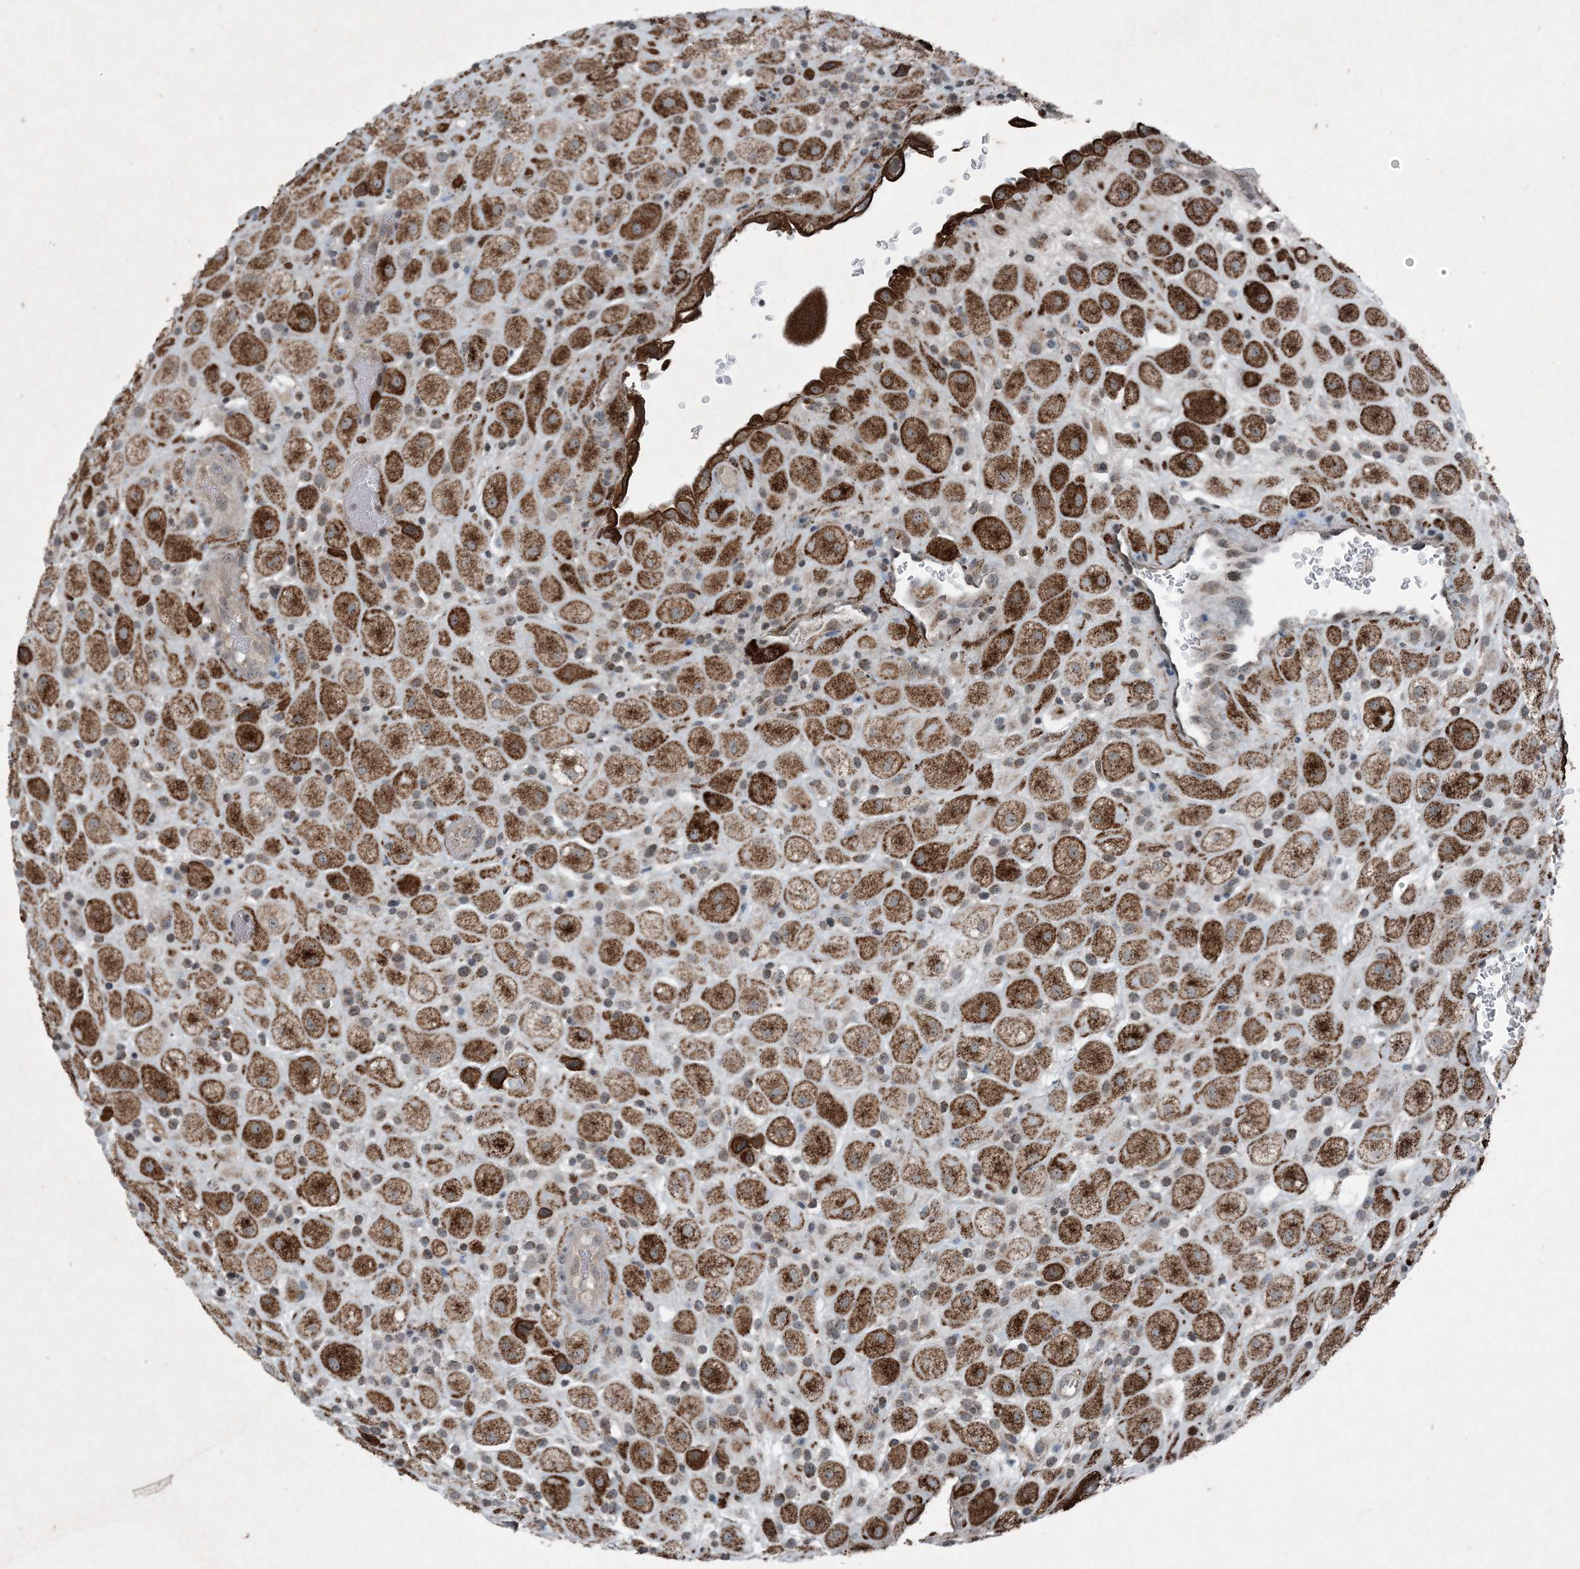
{"staining": {"intensity": "strong", "quantity": ">75%", "location": "cytoplasmic/membranous"}, "tissue": "placenta", "cell_type": "Decidual cells", "image_type": "normal", "snomed": [{"axis": "morphology", "description": "Normal tissue, NOS"}, {"axis": "topography", "description": "Placenta"}], "caption": "Brown immunohistochemical staining in normal human placenta displays strong cytoplasmic/membranous staining in about >75% of decidual cells. Immunohistochemistry (ihc) stains the protein in brown and the nuclei are stained blue.", "gene": "PC", "patient": {"sex": "female", "age": 35}}